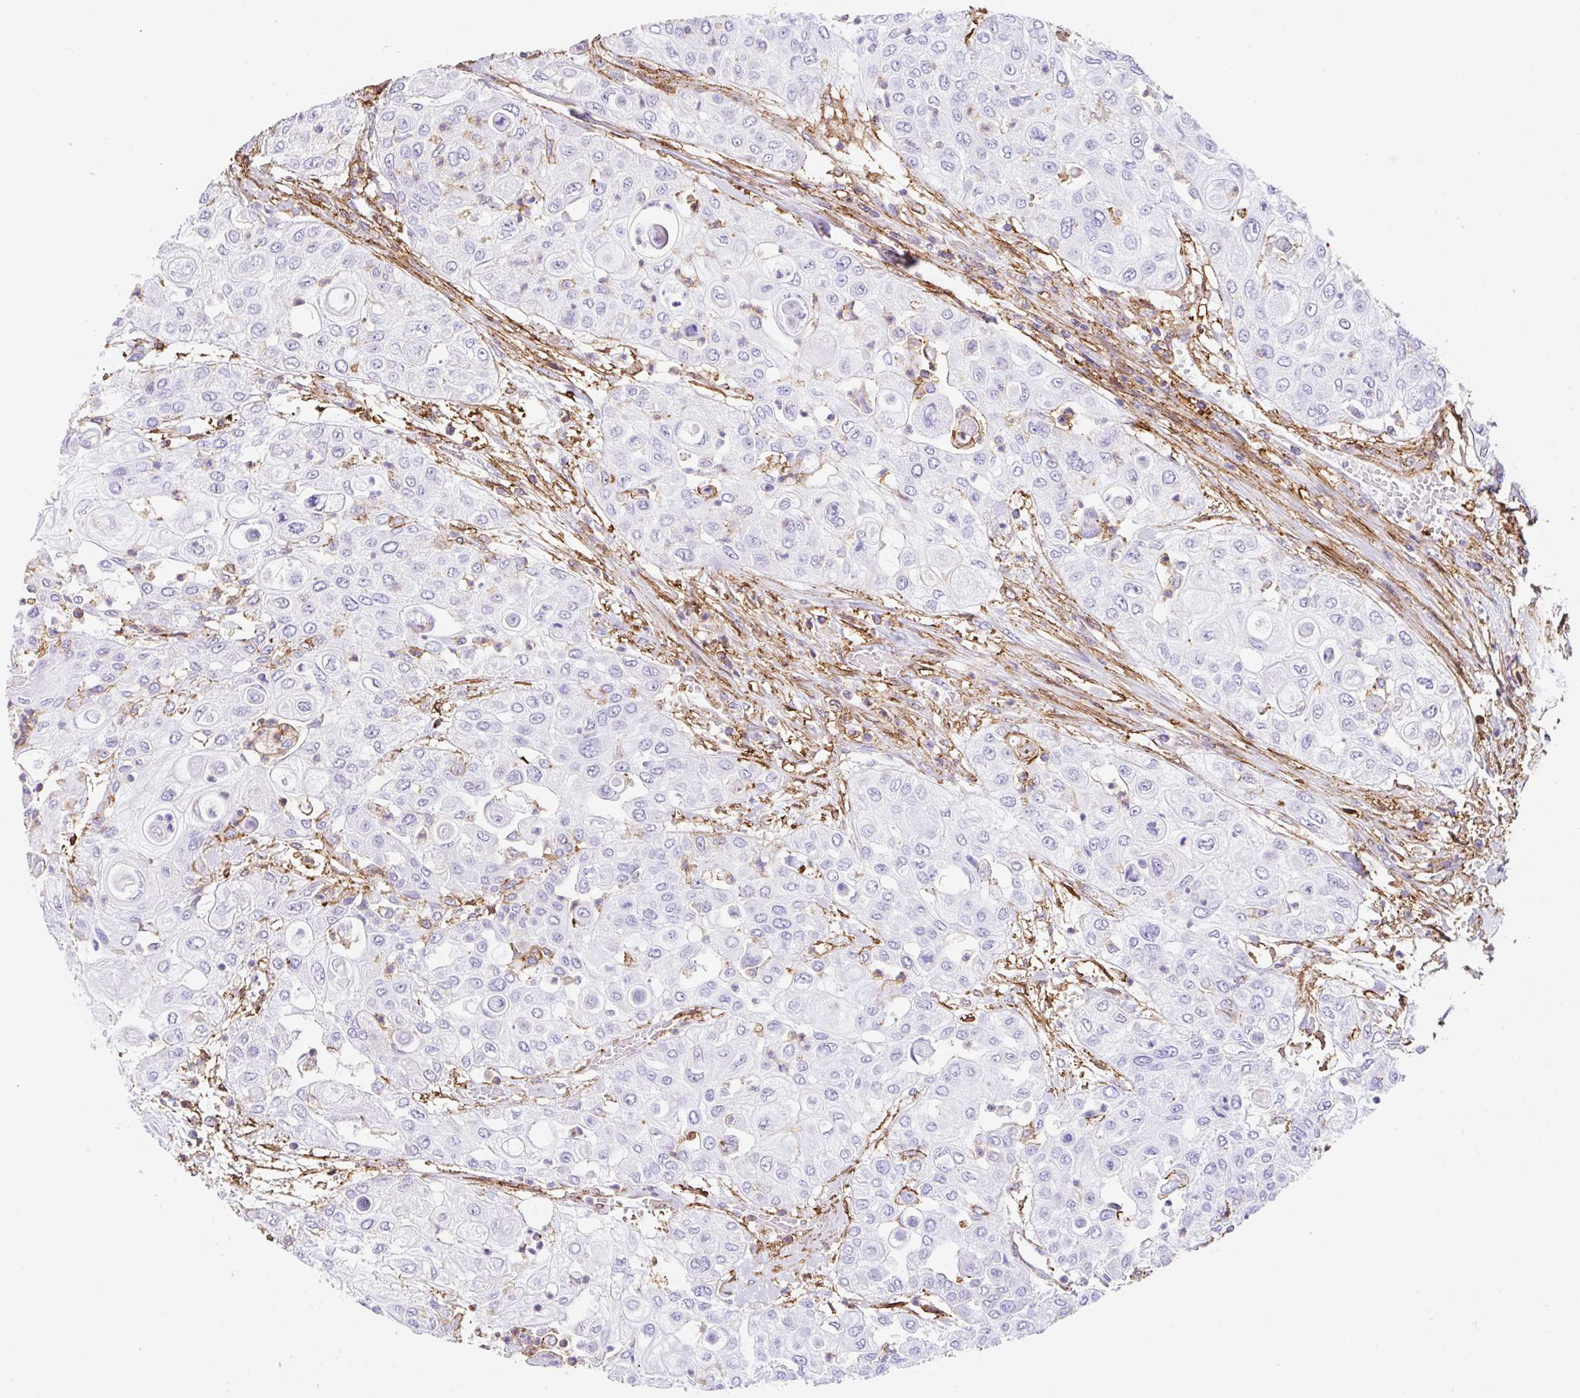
{"staining": {"intensity": "negative", "quantity": "none", "location": "none"}, "tissue": "urothelial cancer", "cell_type": "Tumor cells", "image_type": "cancer", "snomed": [{"axis": "morphology", "description": "Urothelial carcinoma, High grade"}, {"axis": "topography", "description": "Urinary bladder"}], "caption": "High-grade urothelial carcinoma was stained to show a protein in brown. There is no significant staining in tumor cells. (DAB (3,3'-diaminobenzidine) immunohistochemistry (IHC) with hematoxylin counter stain).", "gene": "MTTP", "patient": {"sex": "female", "age": 79}}